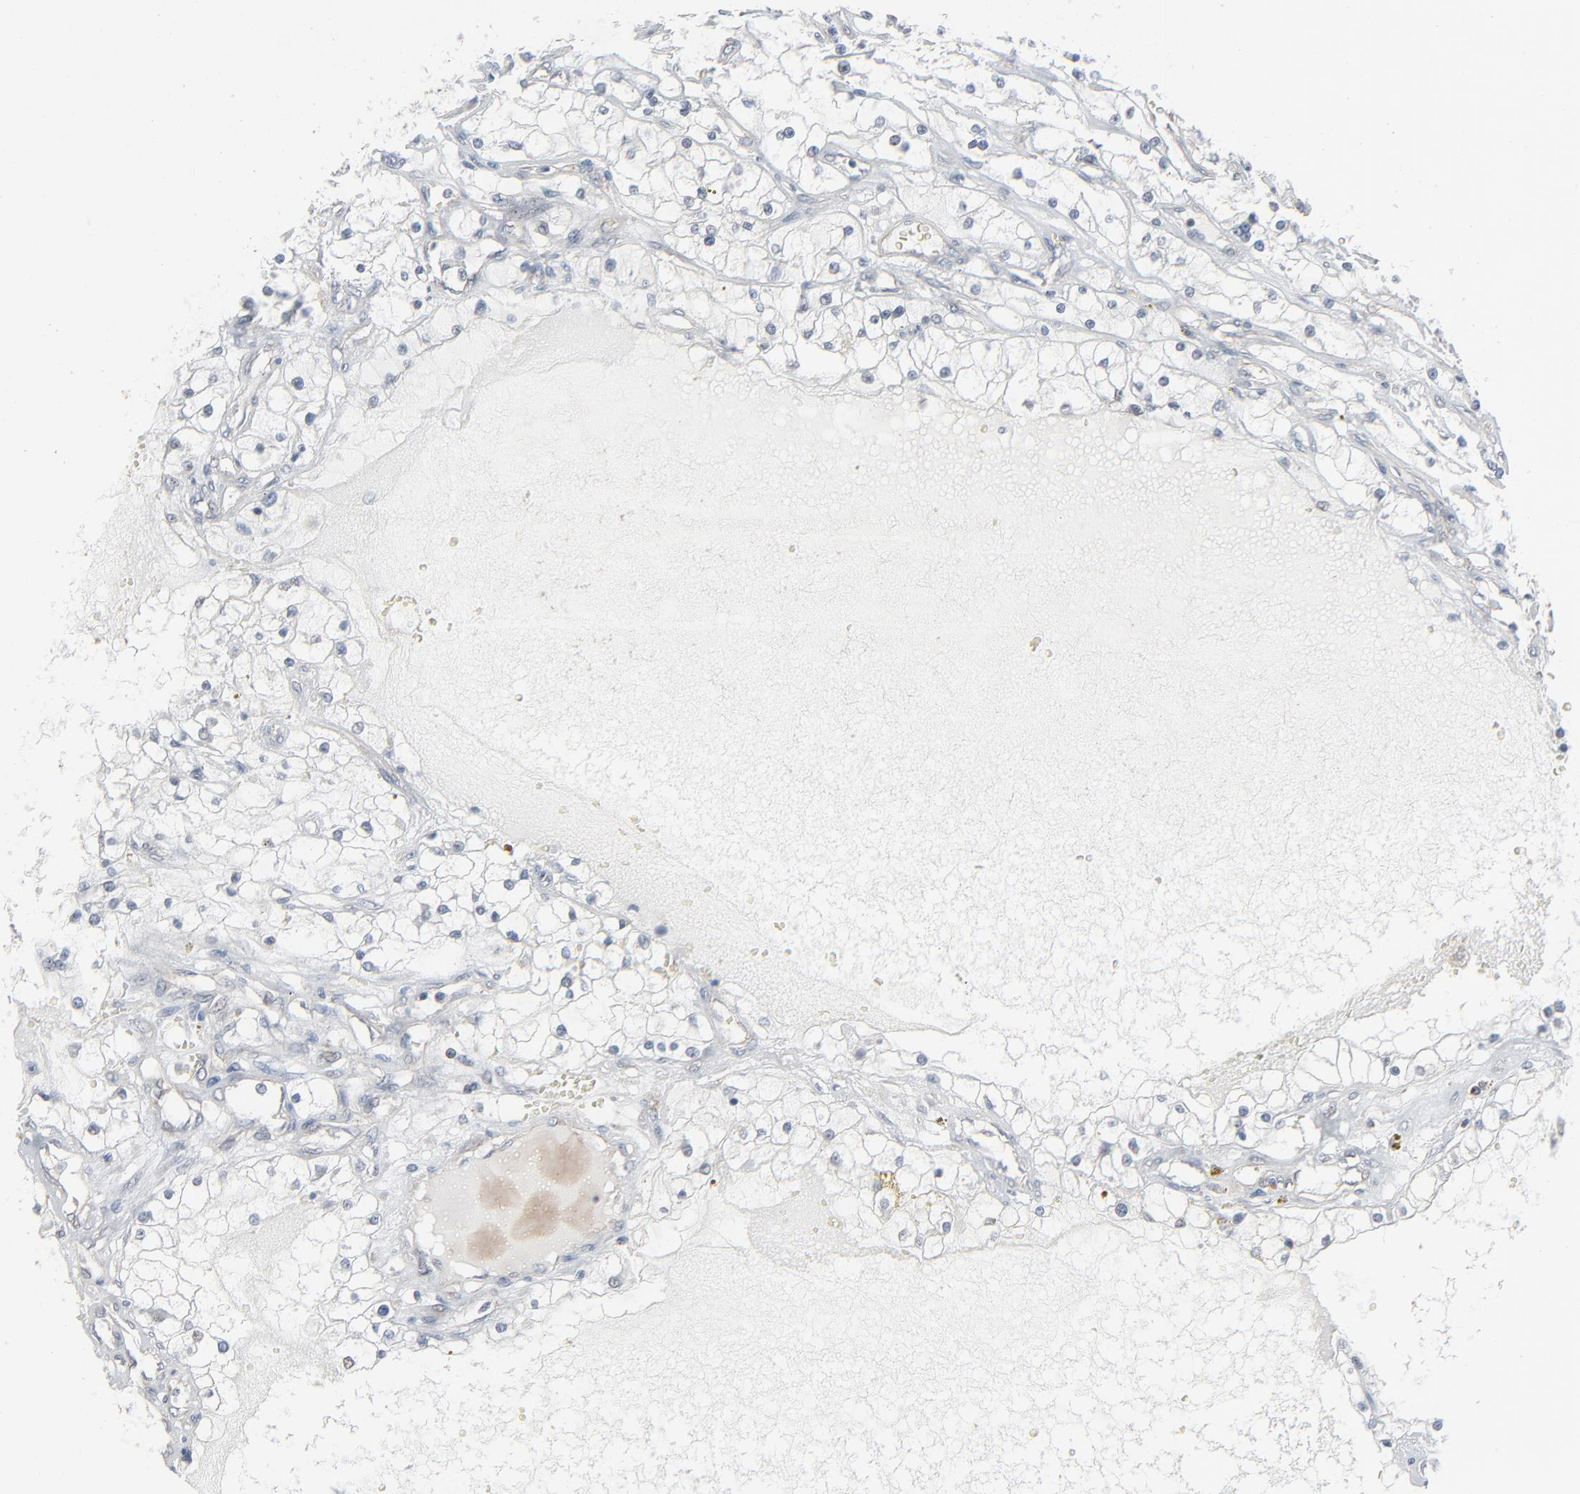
{"staining": {"intensity": "negative", "quantity": "none", "location": "none"}, "tissue": "renal cancer", "cell_type": "Tumor cells", "image_type": "cancer", "snomed": [{"axis": "morphology", "description": "Adenocarcinoma, NOS"}, {"axis": "topography", "description": "Kidney"}], "caption": "Renal cancer was stained to show a protein in brown. There is no significant staining in tumor cells.", "gene": "OPTN", "patient": {"sex": "male", "age": 61}}